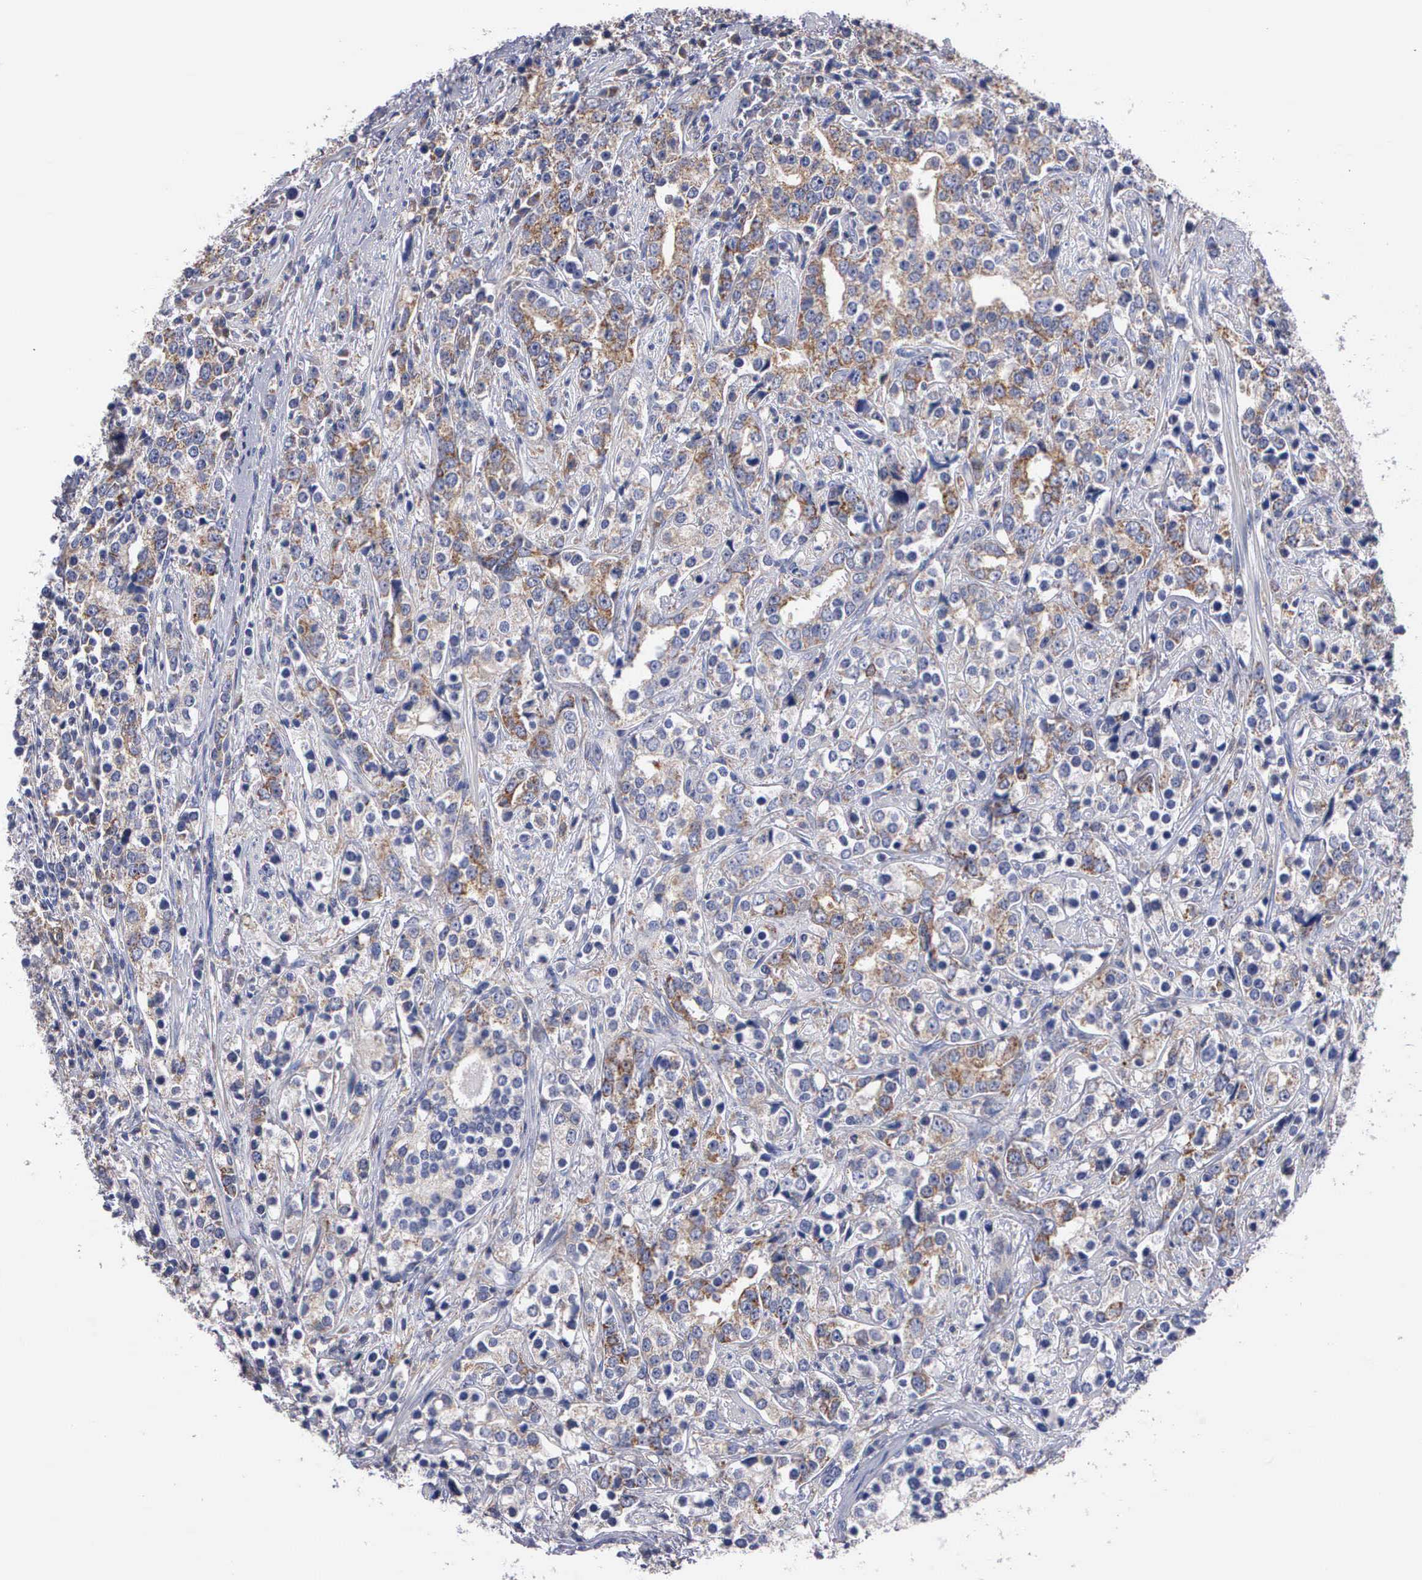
{"staining": {"intensity": "weak", "quantity": ">75%", "location": "cytoplasmic/membranous"}, "tissue": "prostate cancer", "cell_type": "Tumor cells", "image_type": "cancer", "snomed": [{"axis": "morphology", "description": "Adenocarcinoma, High grade"}, {"axis": "topography", "description": "Prostate"}], "caption": "An immunohistochemistry histopathology image of tumor tissue is shown. Protein staining in brown shows weak cytoplasmic/membranous positivity in prostate adenocarcinoma (high-grade) within tumor cells.", "gene": "PTGS2", "patient": {"sex": "male", "age": 71}}